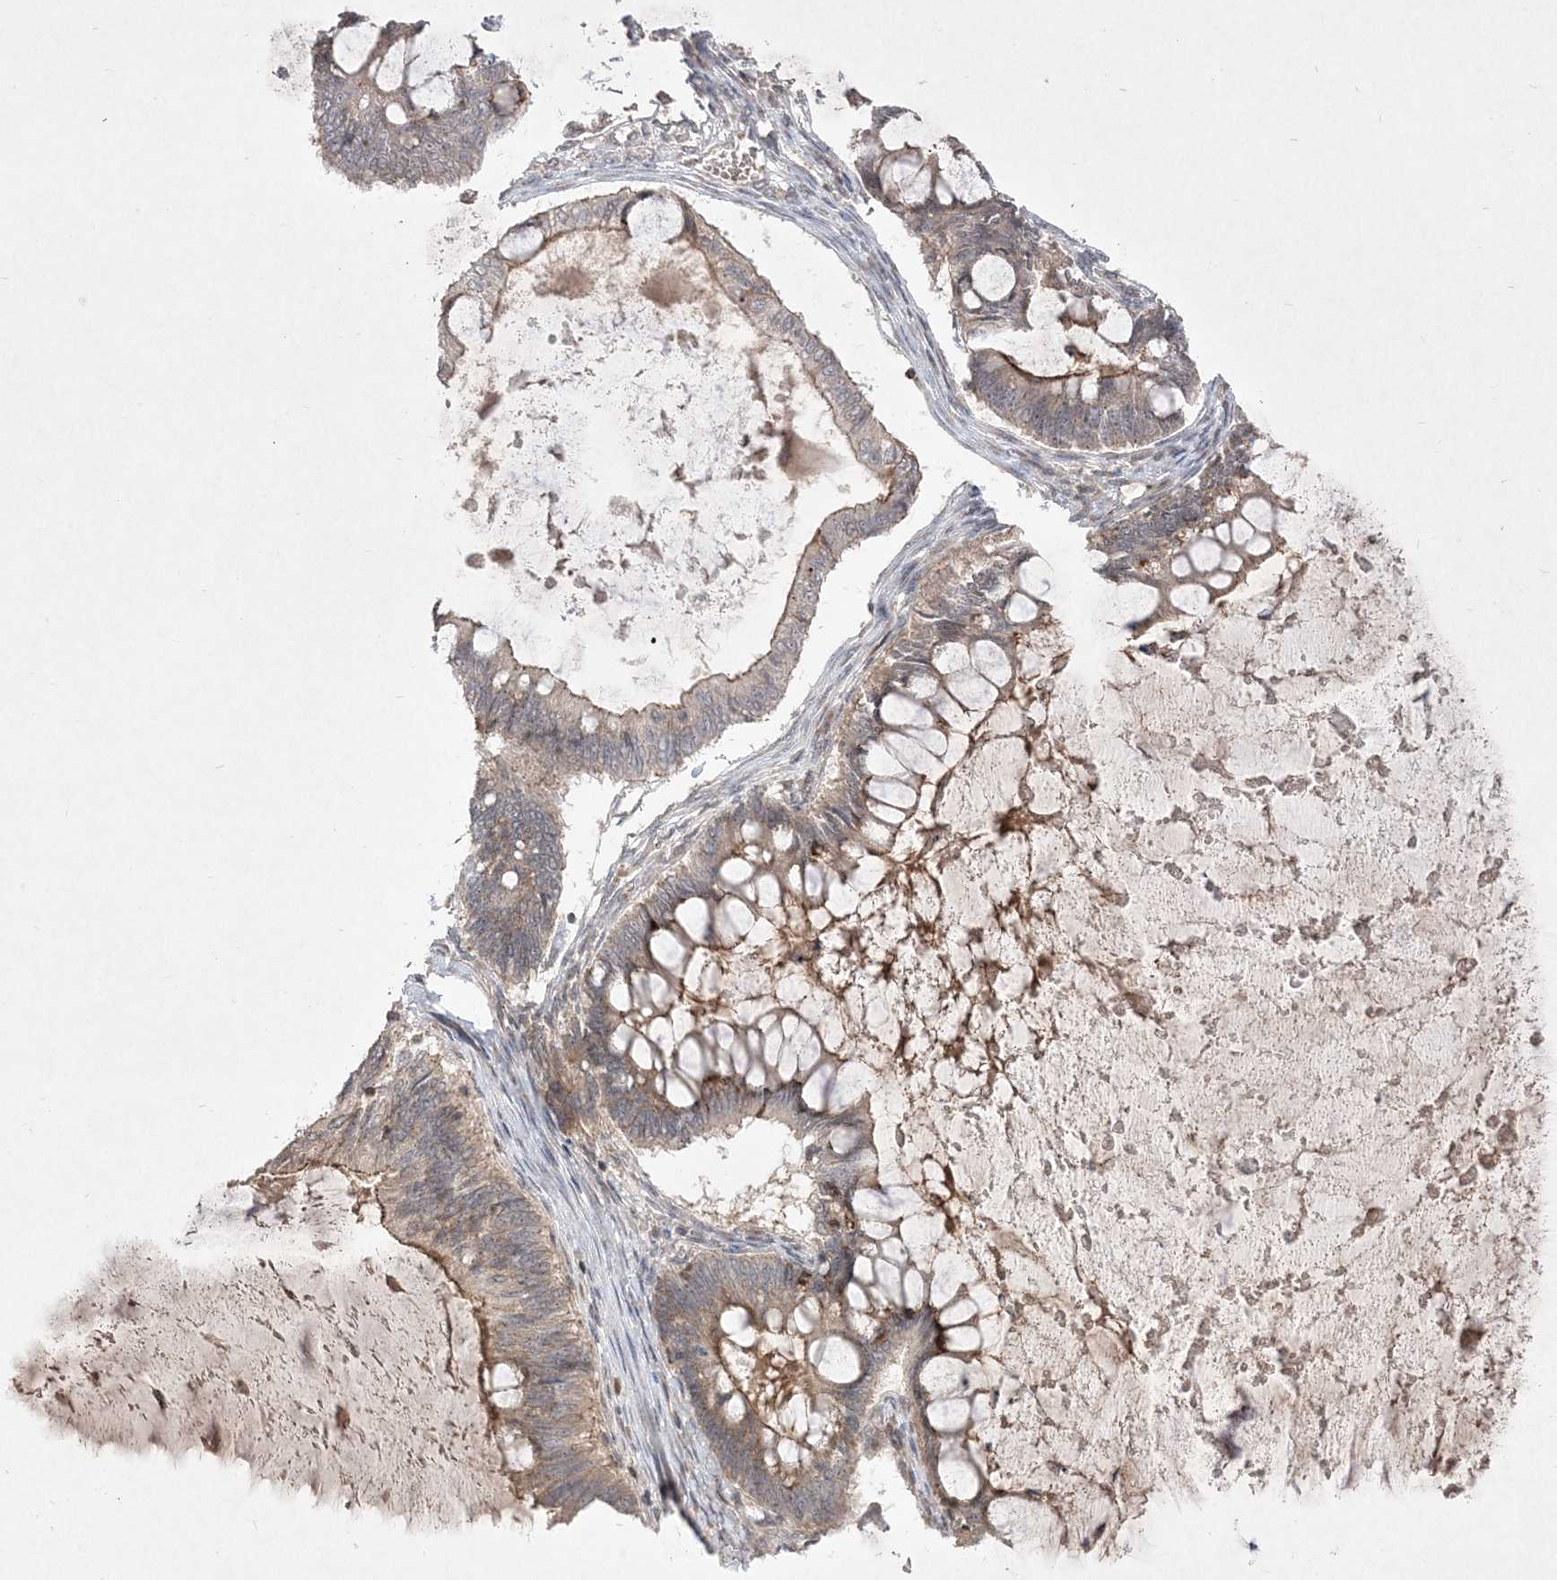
{"staining": {"intensity": "moderate", "quantity": "25%-75%", "location": "cytoplasmic/membranous"}, "tissue": "ovarian cancer", "cell_type": "Tumor cells", "image_type": "cancer", "snomed": [{"axis": "morphology", "description": "Cystadenocarcinoma, mucinous, NOS"}, {"axis": "topography", "description": "Ovary"}], "caption": "There is medium levels of moderate cytoplasmic/membranous staining in tumor cells of ovarian cancer, as demonstrated by immunohistochemical staining (brown color).", "gene": "CLNK", "patient": {"sex": "female", "age": 61}}